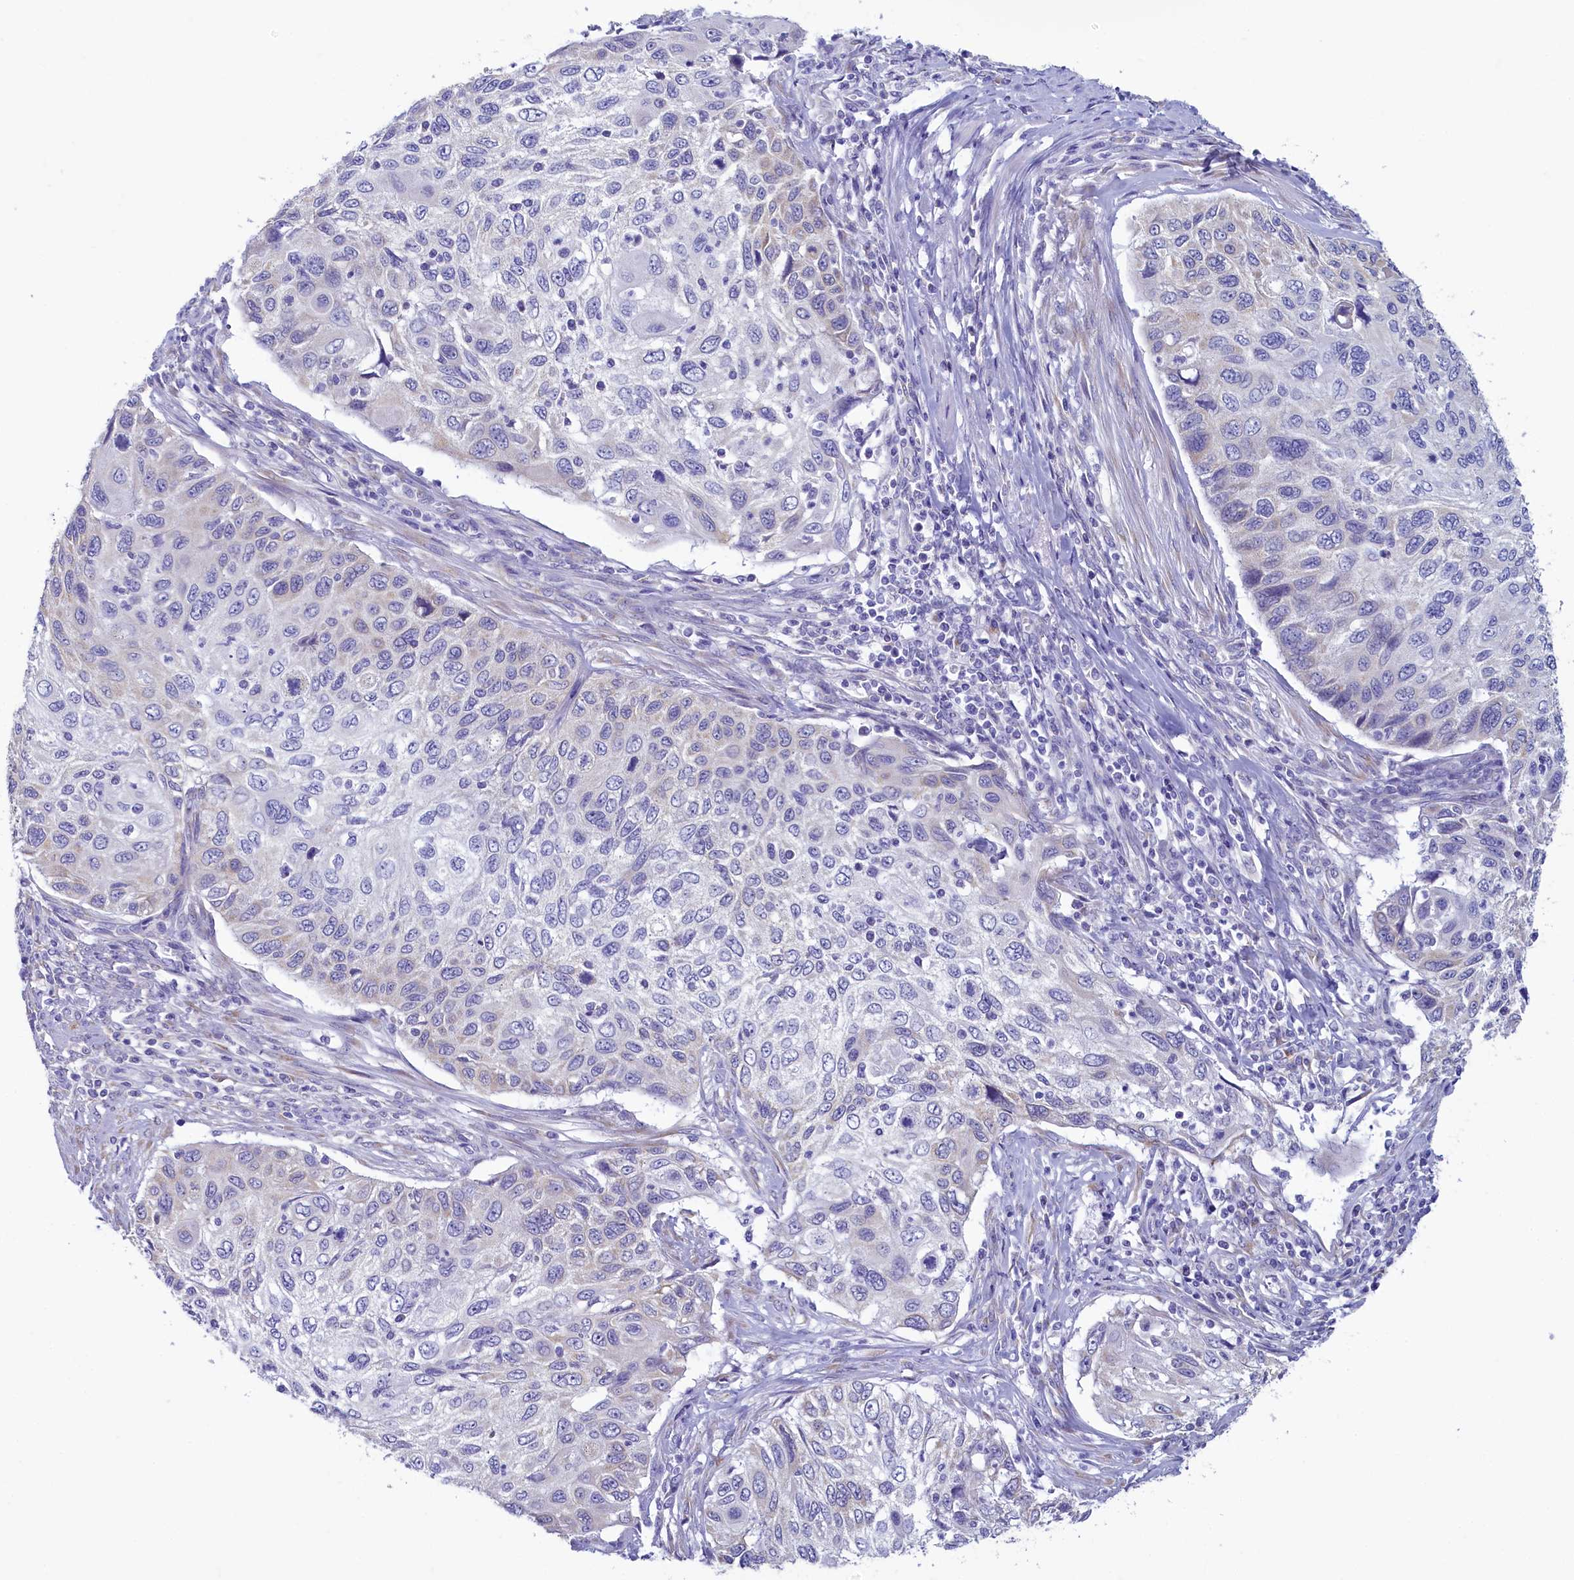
{"staining": {"intensity": "negative", "quantity": "none", "location": "none"}, "tissue": "cervical cancer", "cell_type": "Tumor cells", "image_type": "cancer", "snomed": [{"axis": "morphology", "description": "Squamous cell carcinoma, NOS"}, {"axis": "topography", "description": "Cervix"}], "caption": "Immunohistochemistry (IHC) of human squamous cell carcinoma (cervical) exhibits no expression in tumor cells.", "gene": "SKA3", "patient": {"sex": "female", "age": 70}}